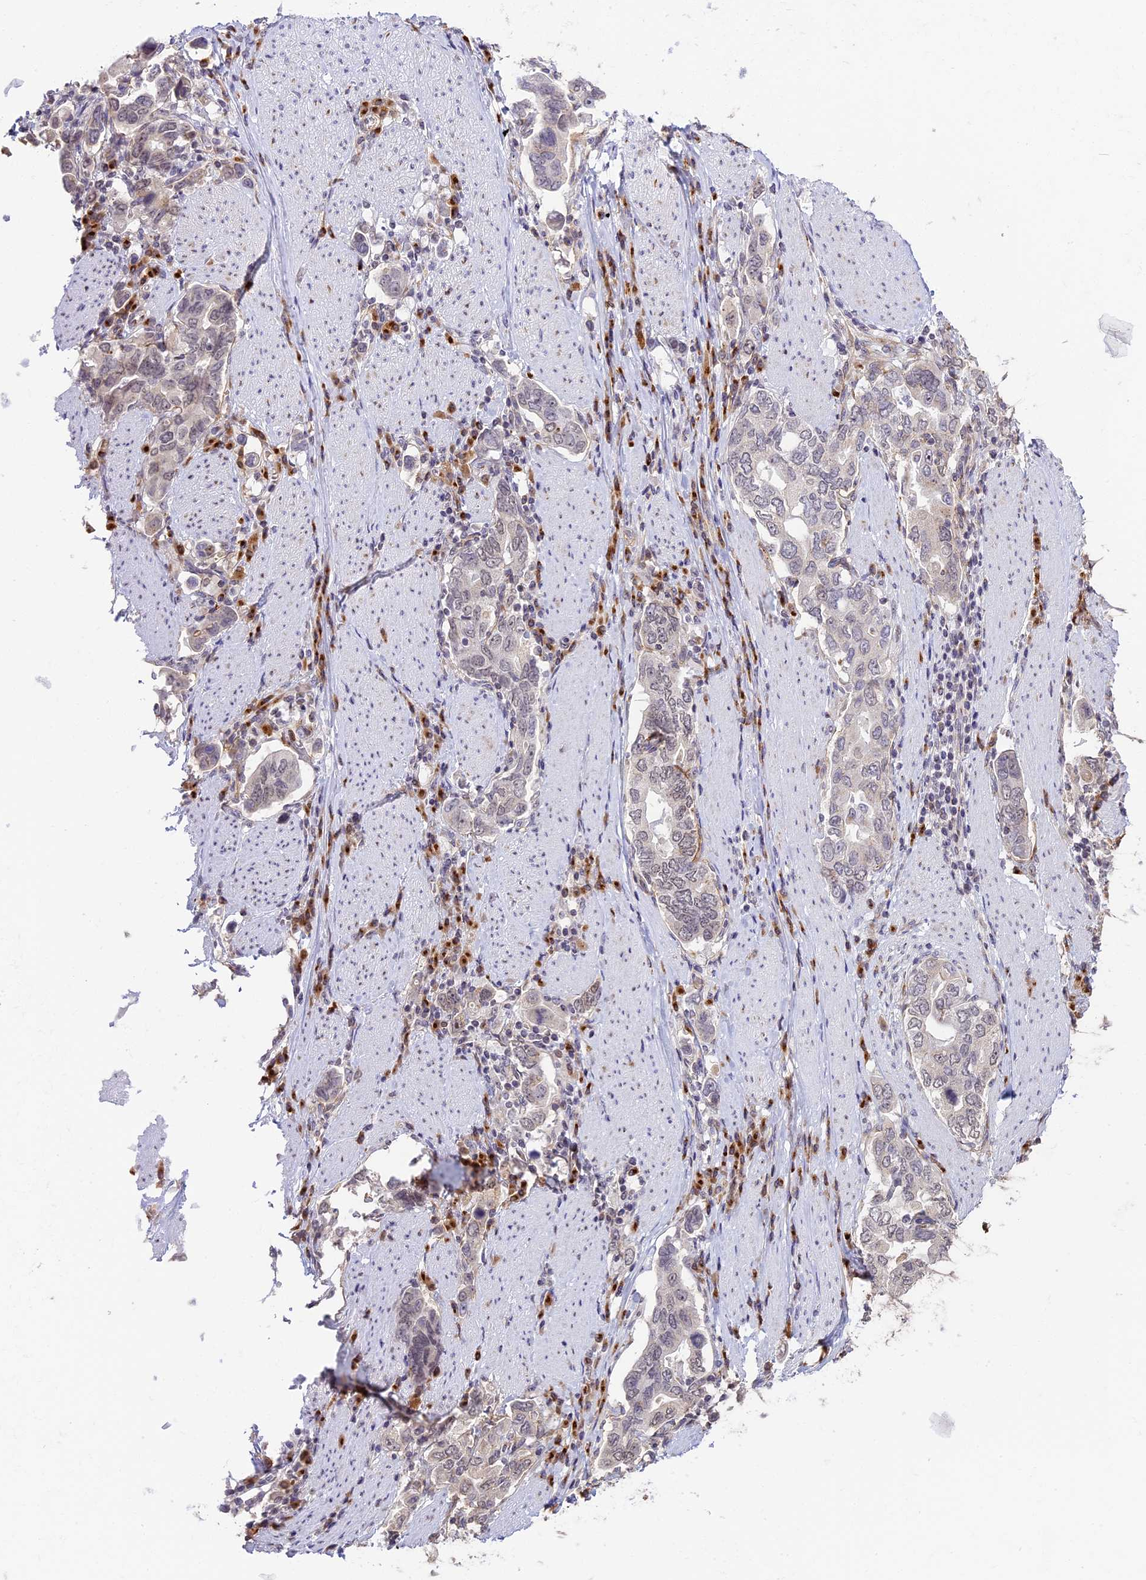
{"staining": {"intensity": "negative", "quantity": "none", "location": "none"}, "tissue": "stomach cancer", "cell_type": "Tumor cells", "image_type": "cancer", "snomed": [{"axis": "morphology", "description": "Adenocarcinoma, NOS"}, {"axis": "topography", "description": "Stomach, upper"}, {"axis": "topography", "description": "Stomach"}], "caption": "Immunohistochemistry of human adenocarcinoma (stomach) exhibits no staining in tumor cells.", "gene": "HEATR5B", "patient": {"sex": "male", "age": 62}}